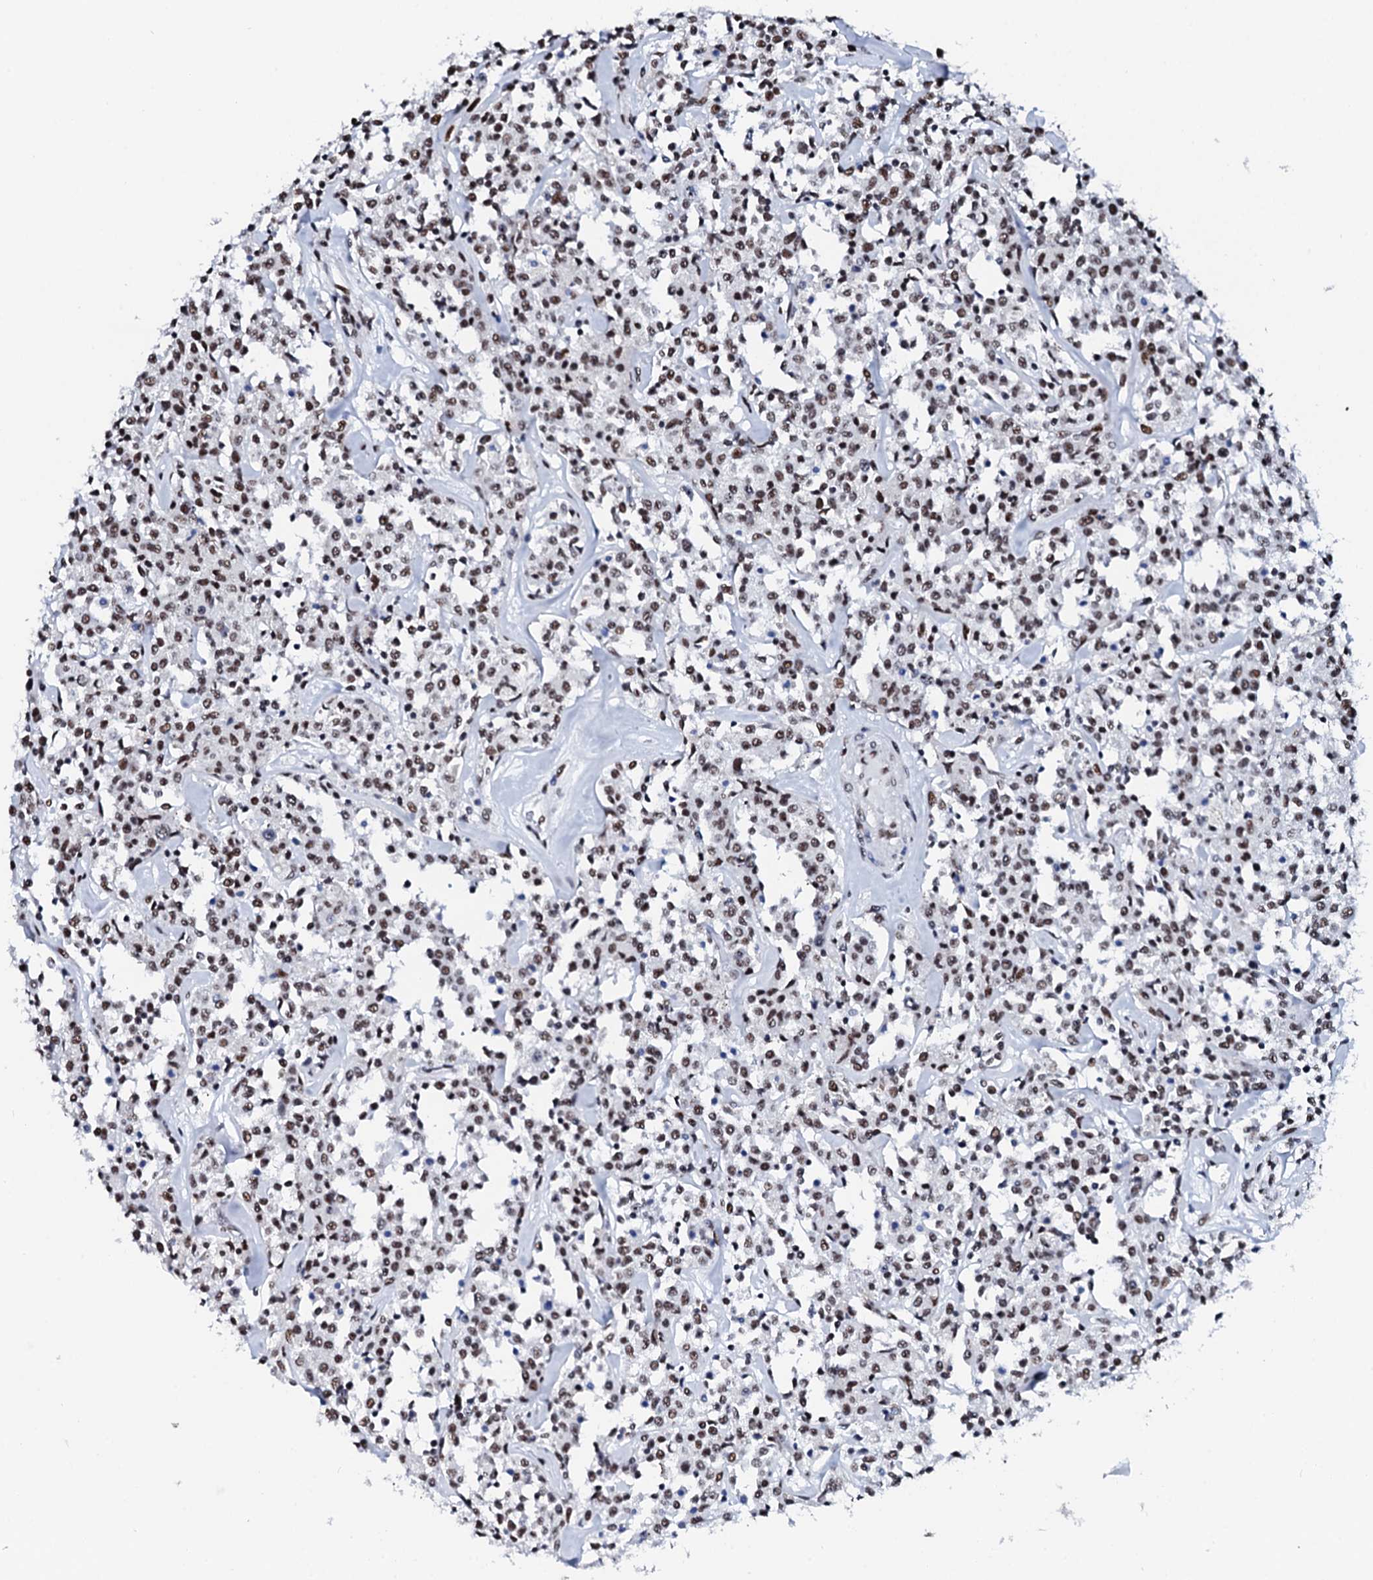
{"staining": {"intensity": "moderate", "quantity": ">75%", "location": "nuclear"}, "tissue": "lymphoma", "cell_type": "Tumor cells", "image_type": "cancer", "snomed": [{"axis": "morphology", "description": "Malignant lymphoma, non-Hodgkin's type, Low grade"}, {"axis": "topography", "description": "Small intestine"}], "caption": "Immunohistochemistry (IHC) photomicrograph of lymphoma stained for a protein (brown), which exhibits medium levels of moderate nuclear expression in approximately >75% of tumor cells.", "gene": "NKAPD1", "patient": {"sex": "female", "age": 59}}